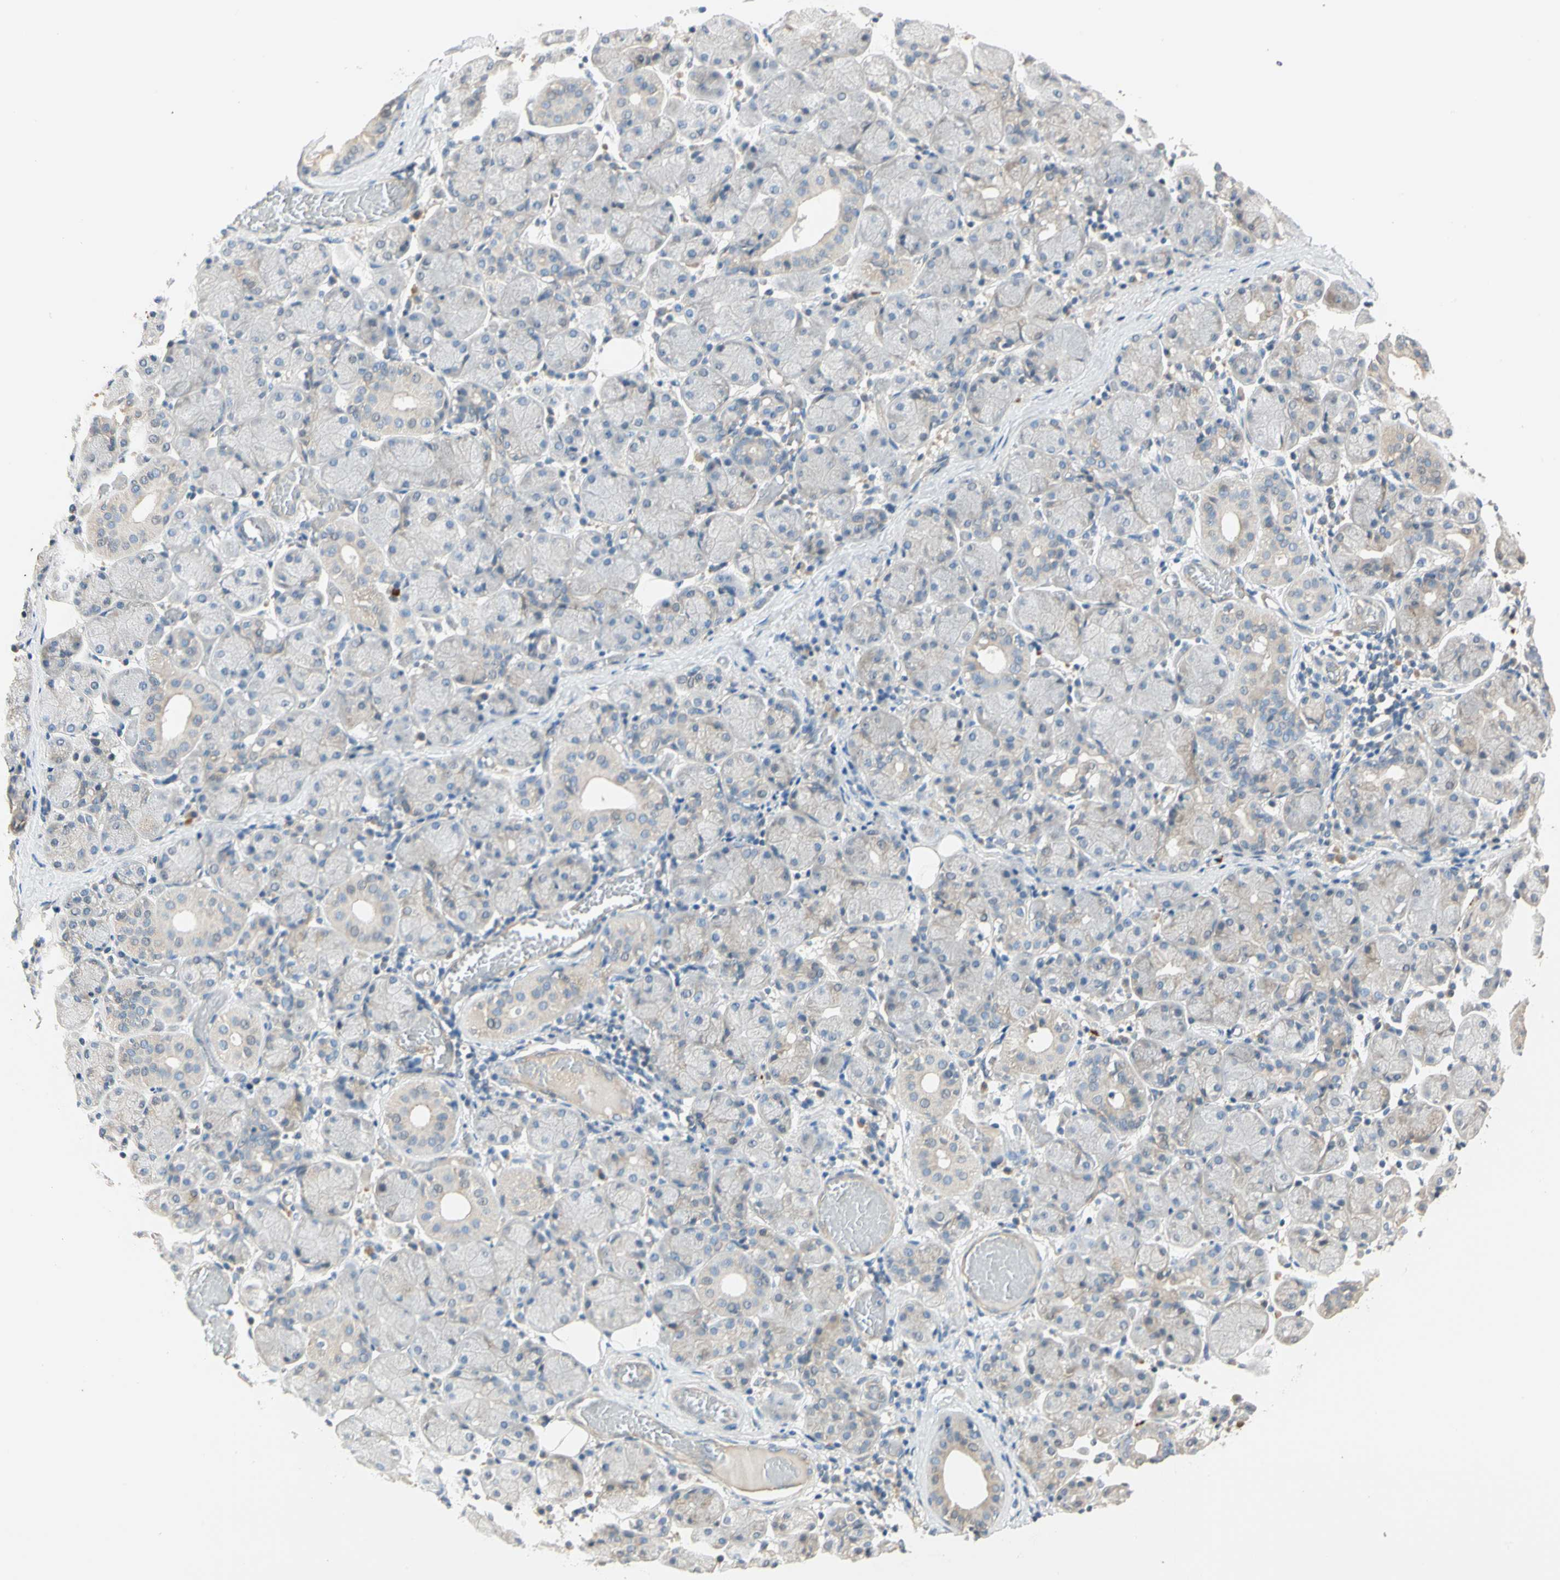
{"staining": {"intensity": "weak", "quantity": "<25%", "location": "cytoplasmic/membranous"}, "tissue": "salivary gland", "cell_type": "Glandular cells", "image_type": "normal", "snomed": [{"axis": "morphology", "description": "Normal tissue, NOS"}, {"axis": "topography", "description": "Salivary gland"}], "caption": "High power microscopy image of an IHC histopathology image of unremarkable salivary gland, revealing no significant staining in glandular cells. (Immunohistochemistry, brightfield microscopy, high magnification).", "gene": "GPR153", "patient": {"sex": "female", "age": 24}}